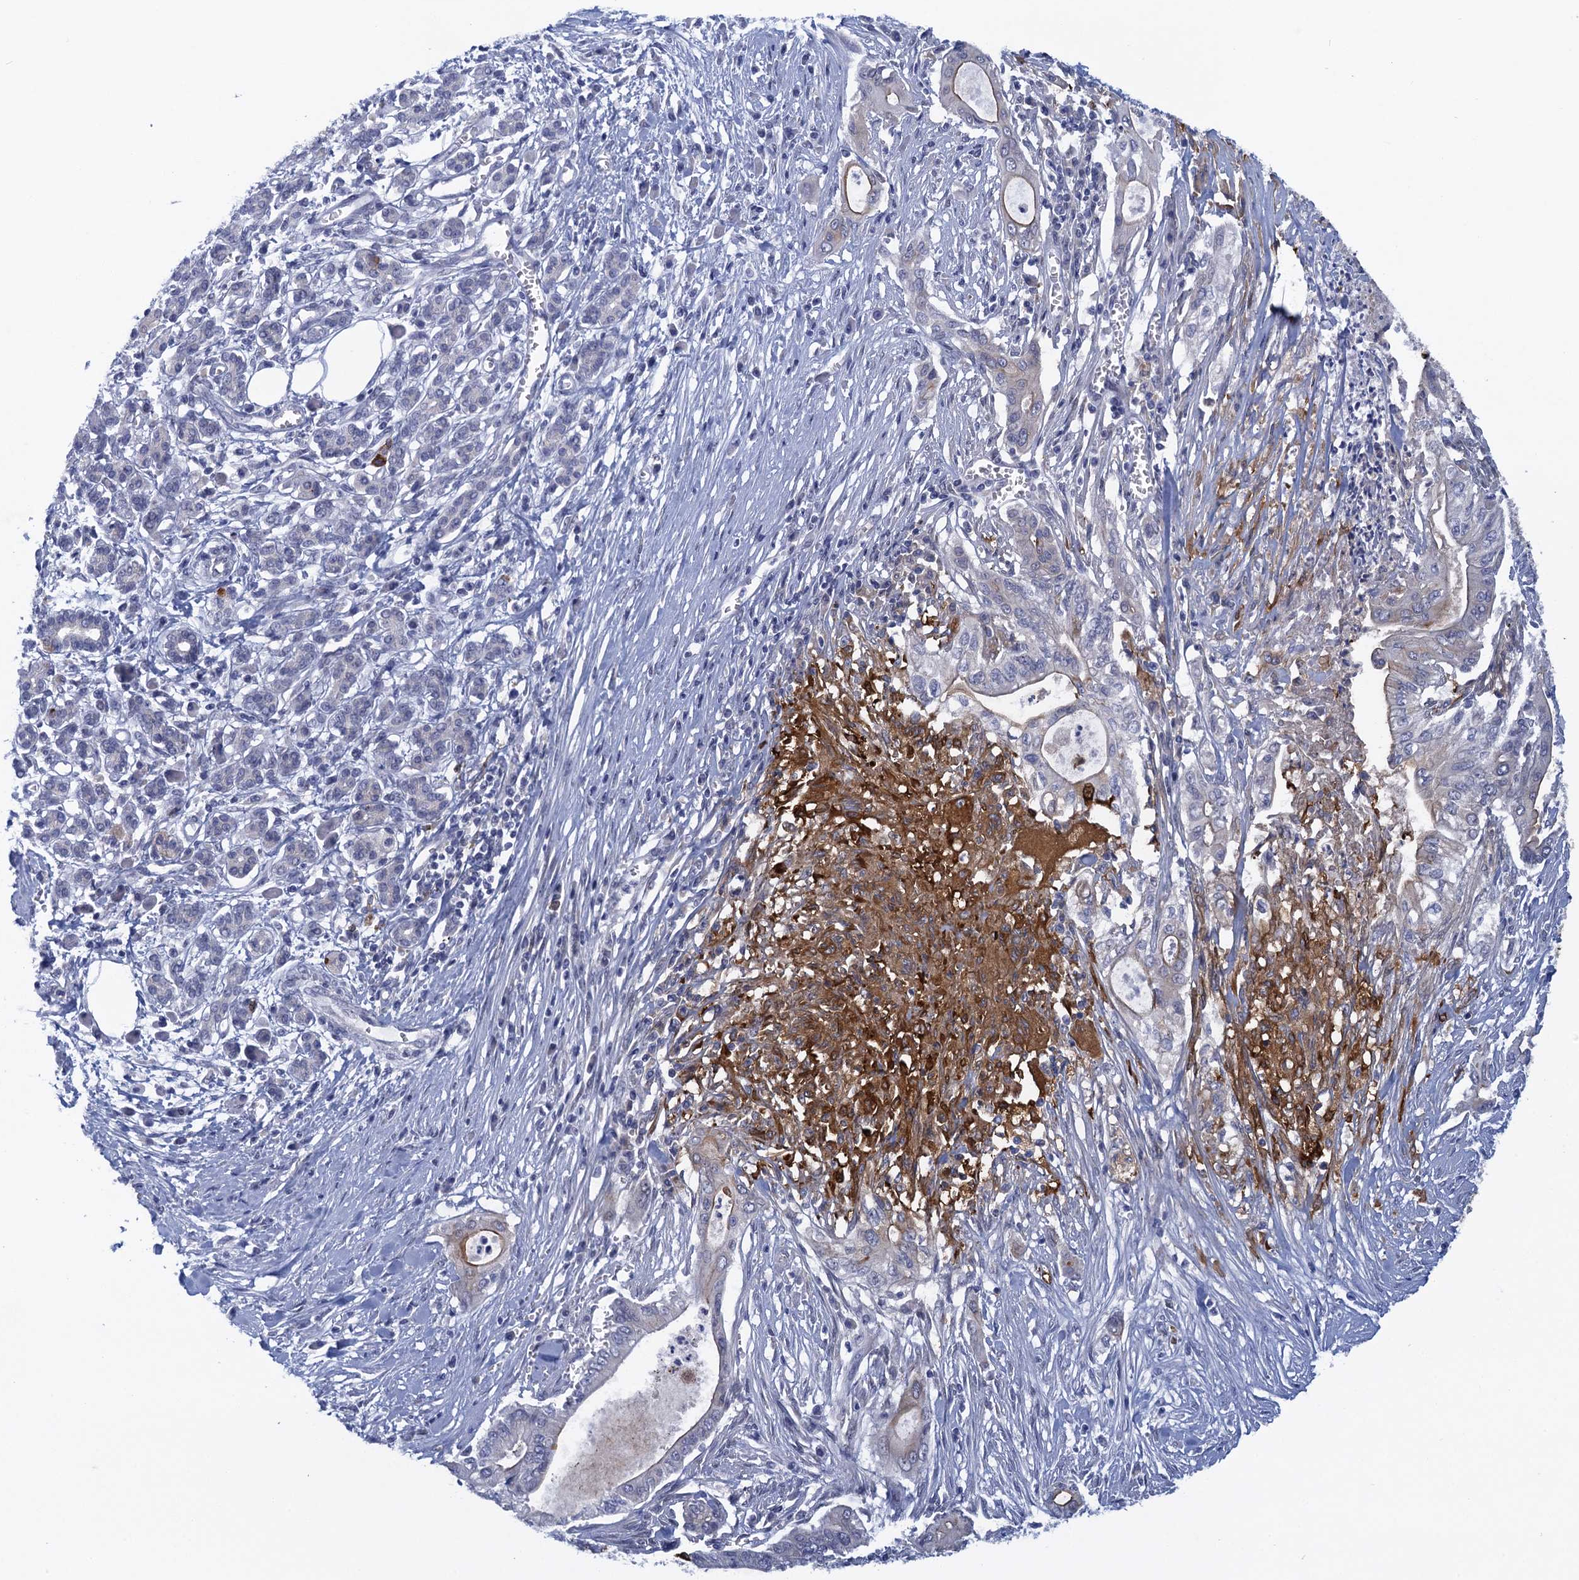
{"staining": {"intensity": "moderate", "quantity": "<25%", "location": "cytoplasmic/membranous"}, "tissue": "pancreatic cancer", "cell_type": "Tumor cells", "image_type": "cancer", "snomed": [{"axis": "morphology", "description": "Adenocarcinoma, NOS"}, {"axis": "topography", "description": "Pancreas"}], "caption": "Human pancreatic cancer stained for a protein (brown) demonstrates moderate cytoplasmic/membranous positive positivity in approximately <25% of tumor cells.", "gene": "SCEL", "patient": {"sex": "male", "age": 58}}